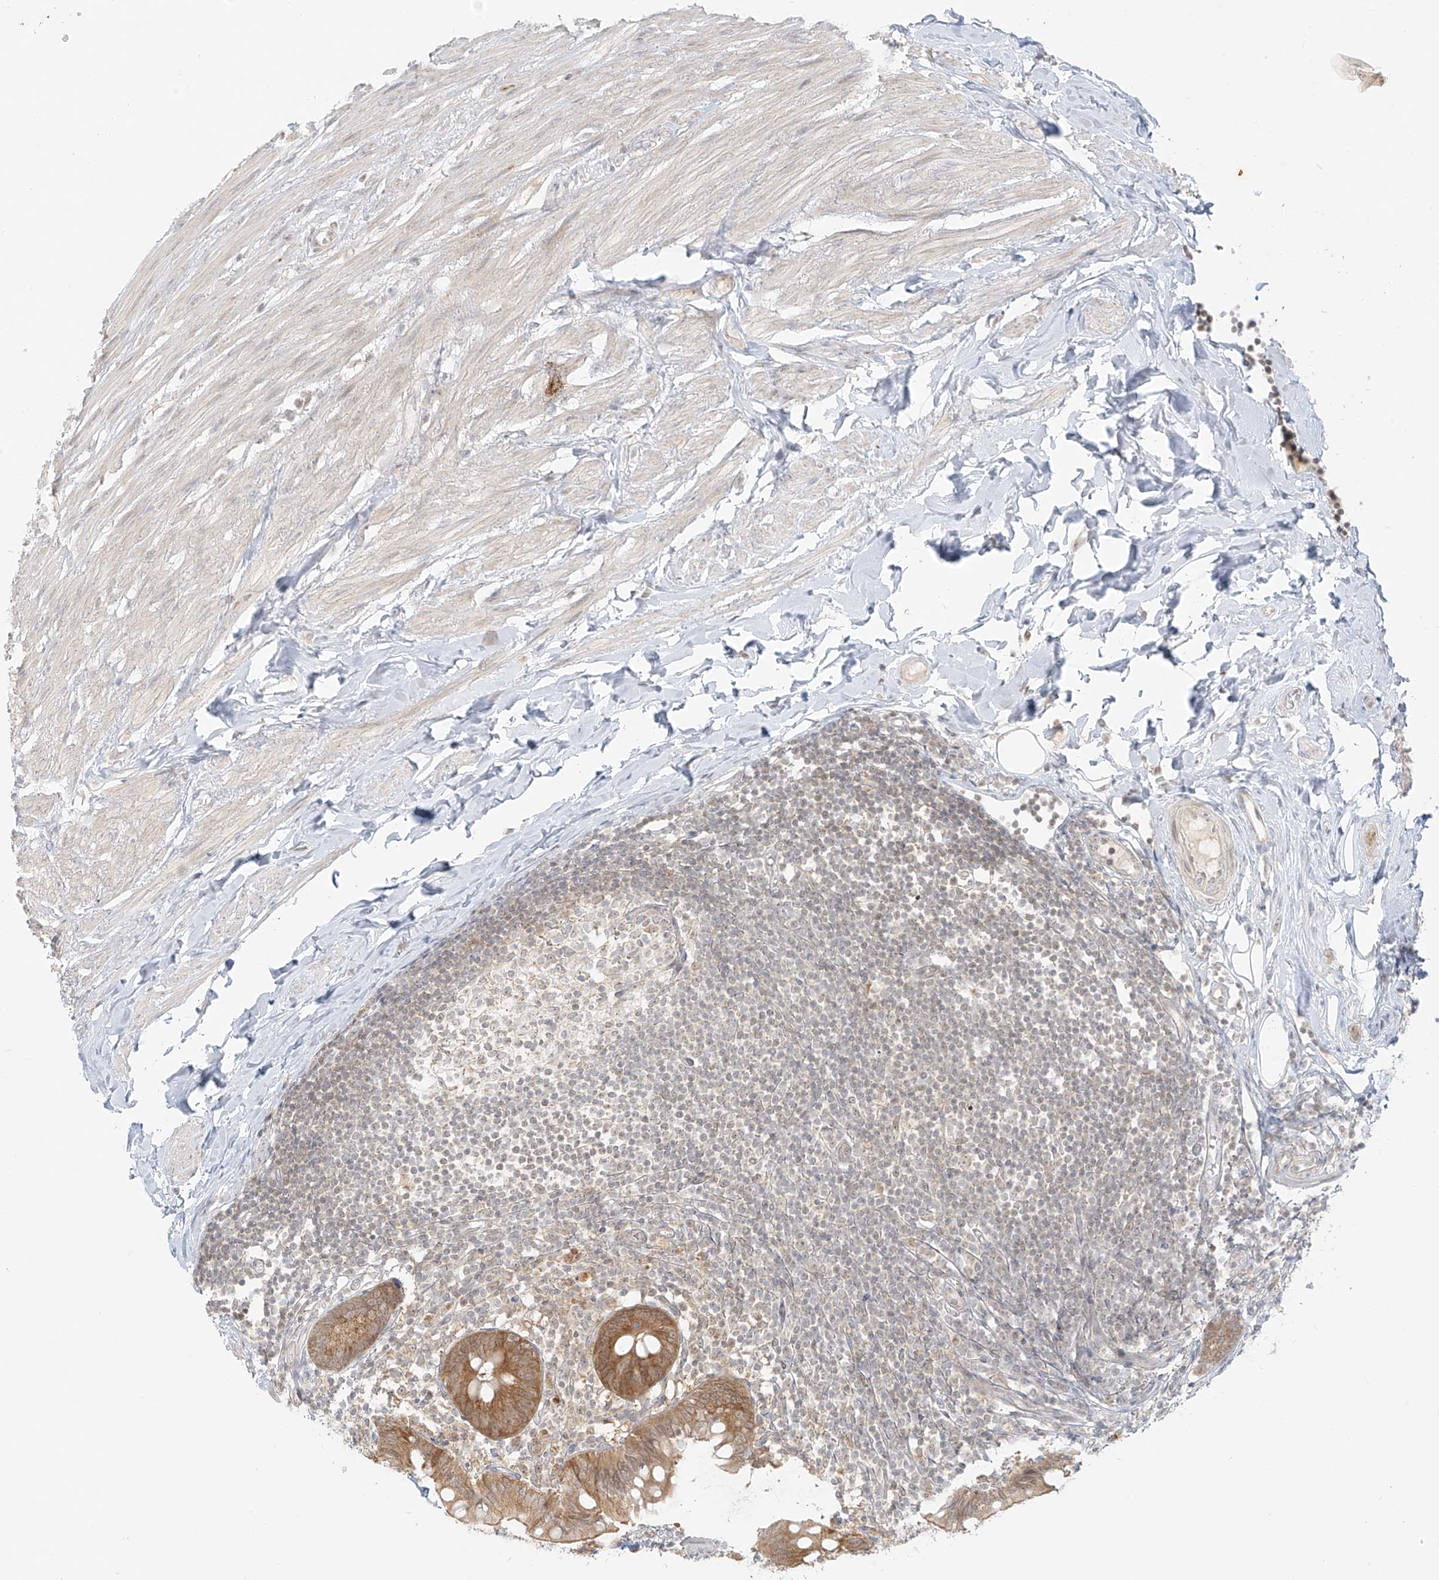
{"staining": {"intensity": "moderate", "quantity": ">75%", "location": "cytoplasmic/membranous"}, "tissue": "appendix", "cell_type": "Glandular cells", "image_type": "normal", "snomed": [{"axis": "morphology", "description": "Normal tissue, NOS"}, {"axis": "topography", "description": "Appendix"}], "caption": "A histopathology image of appendix stained for a protein reveals moderate cytoplasmic/membranous brown staining in glandular cells.", "gene": "MIPEP", "patient": {"sex": "female", "age": 62}}